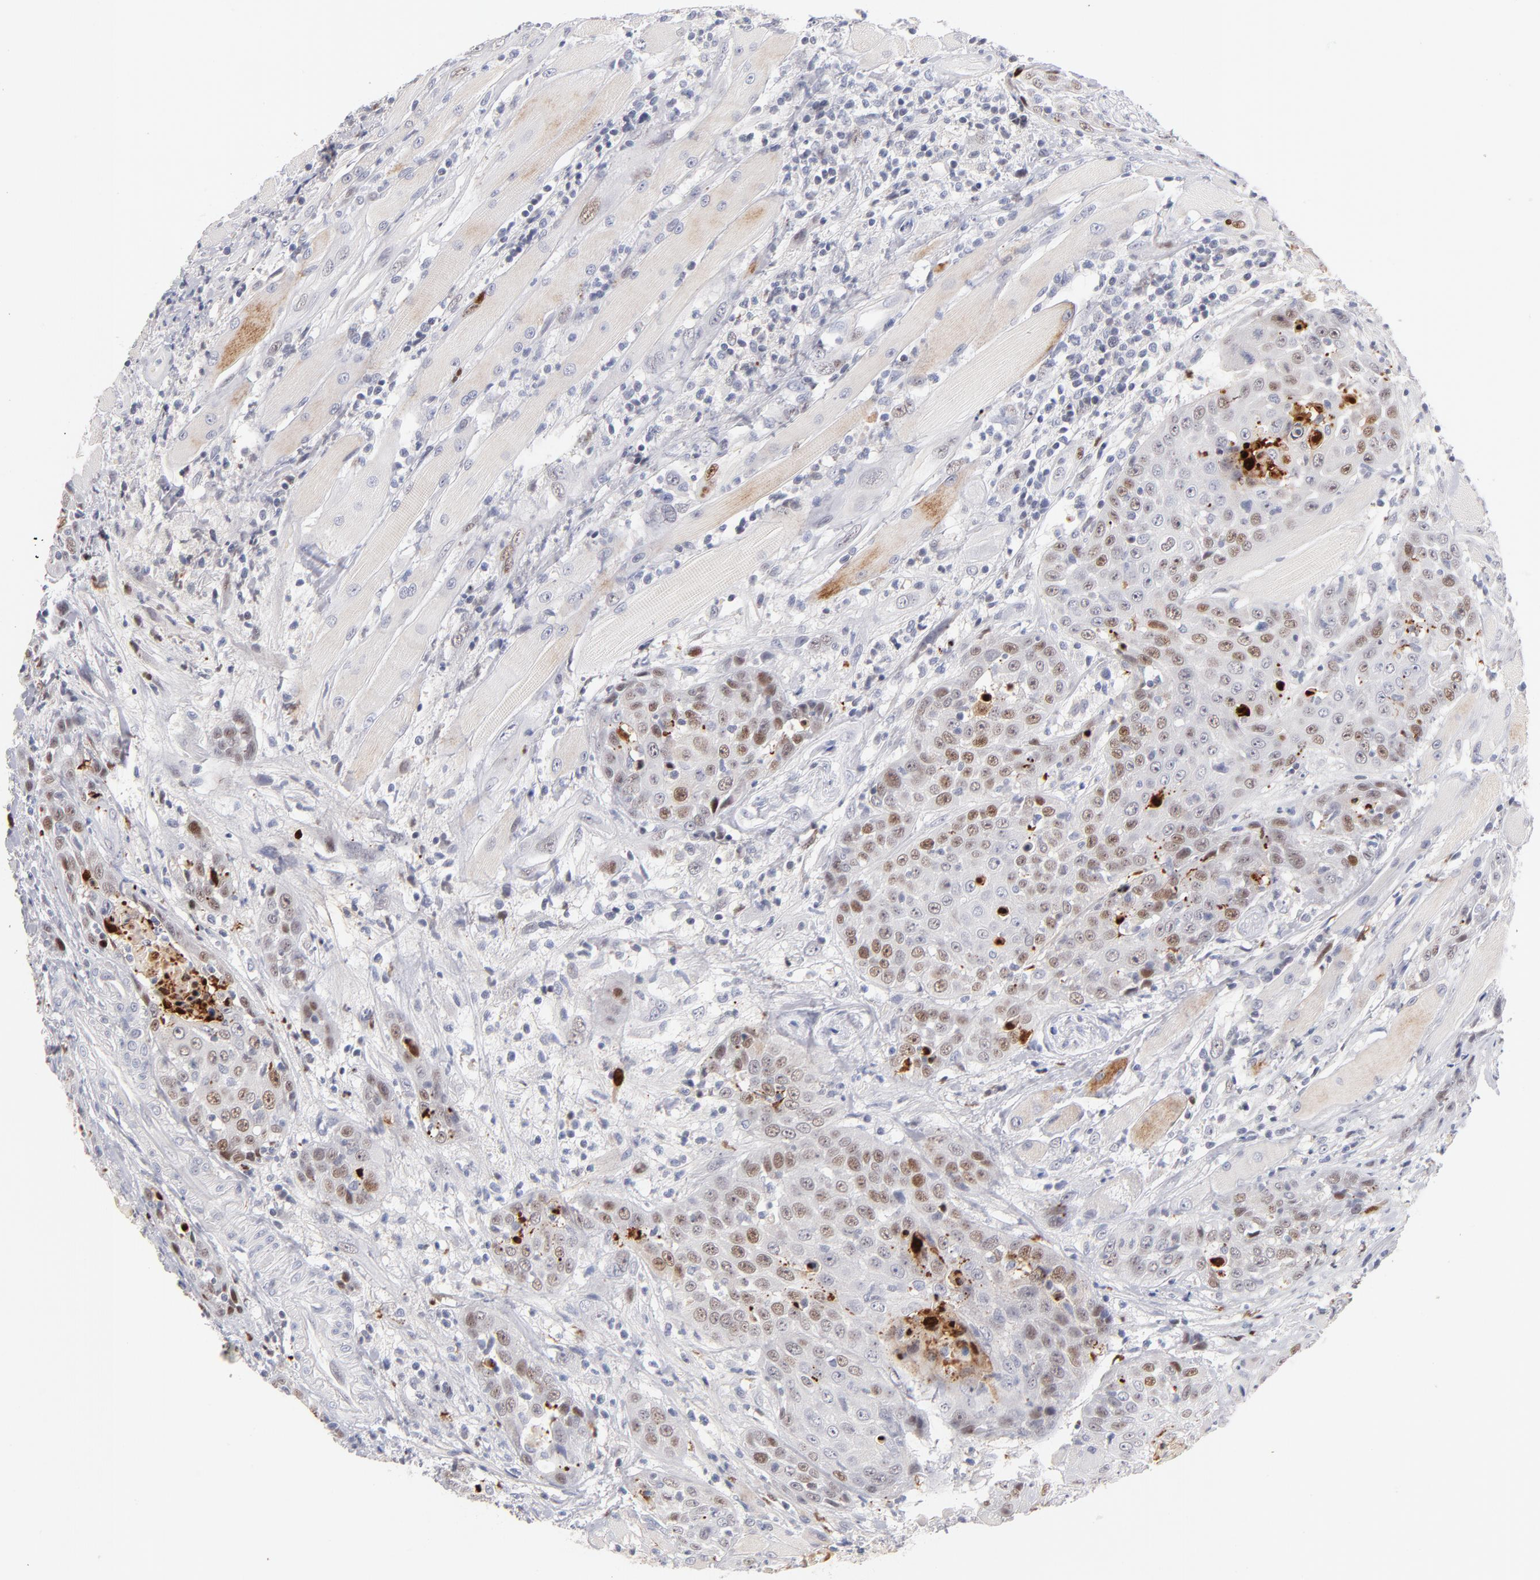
{"staining": {"intensity": "moderate", "quantity": "25%-75%", "location": "nuclear"}, "tissue": "head and neck cancer", "cell_type": "Tumor cells", "image_type": "cancer", "snomed": [{"axis": "morphology", "description": "Squamous cell carcinoma, NOS"}, {"axis": "topography", "description": "Head-Neck"}], "caption": "Immunohistochemistry (IHC) micrograph of neoplastic tissue: human head and neck squamous cell carcinoma stained using IHC displays medium levels of moderate protein expression localized specifically in the nuclear of tumor cells, appearing as a nuclear brown color.", "gene": "PARP1", "patient": {"sex": "female", "age": 84}}